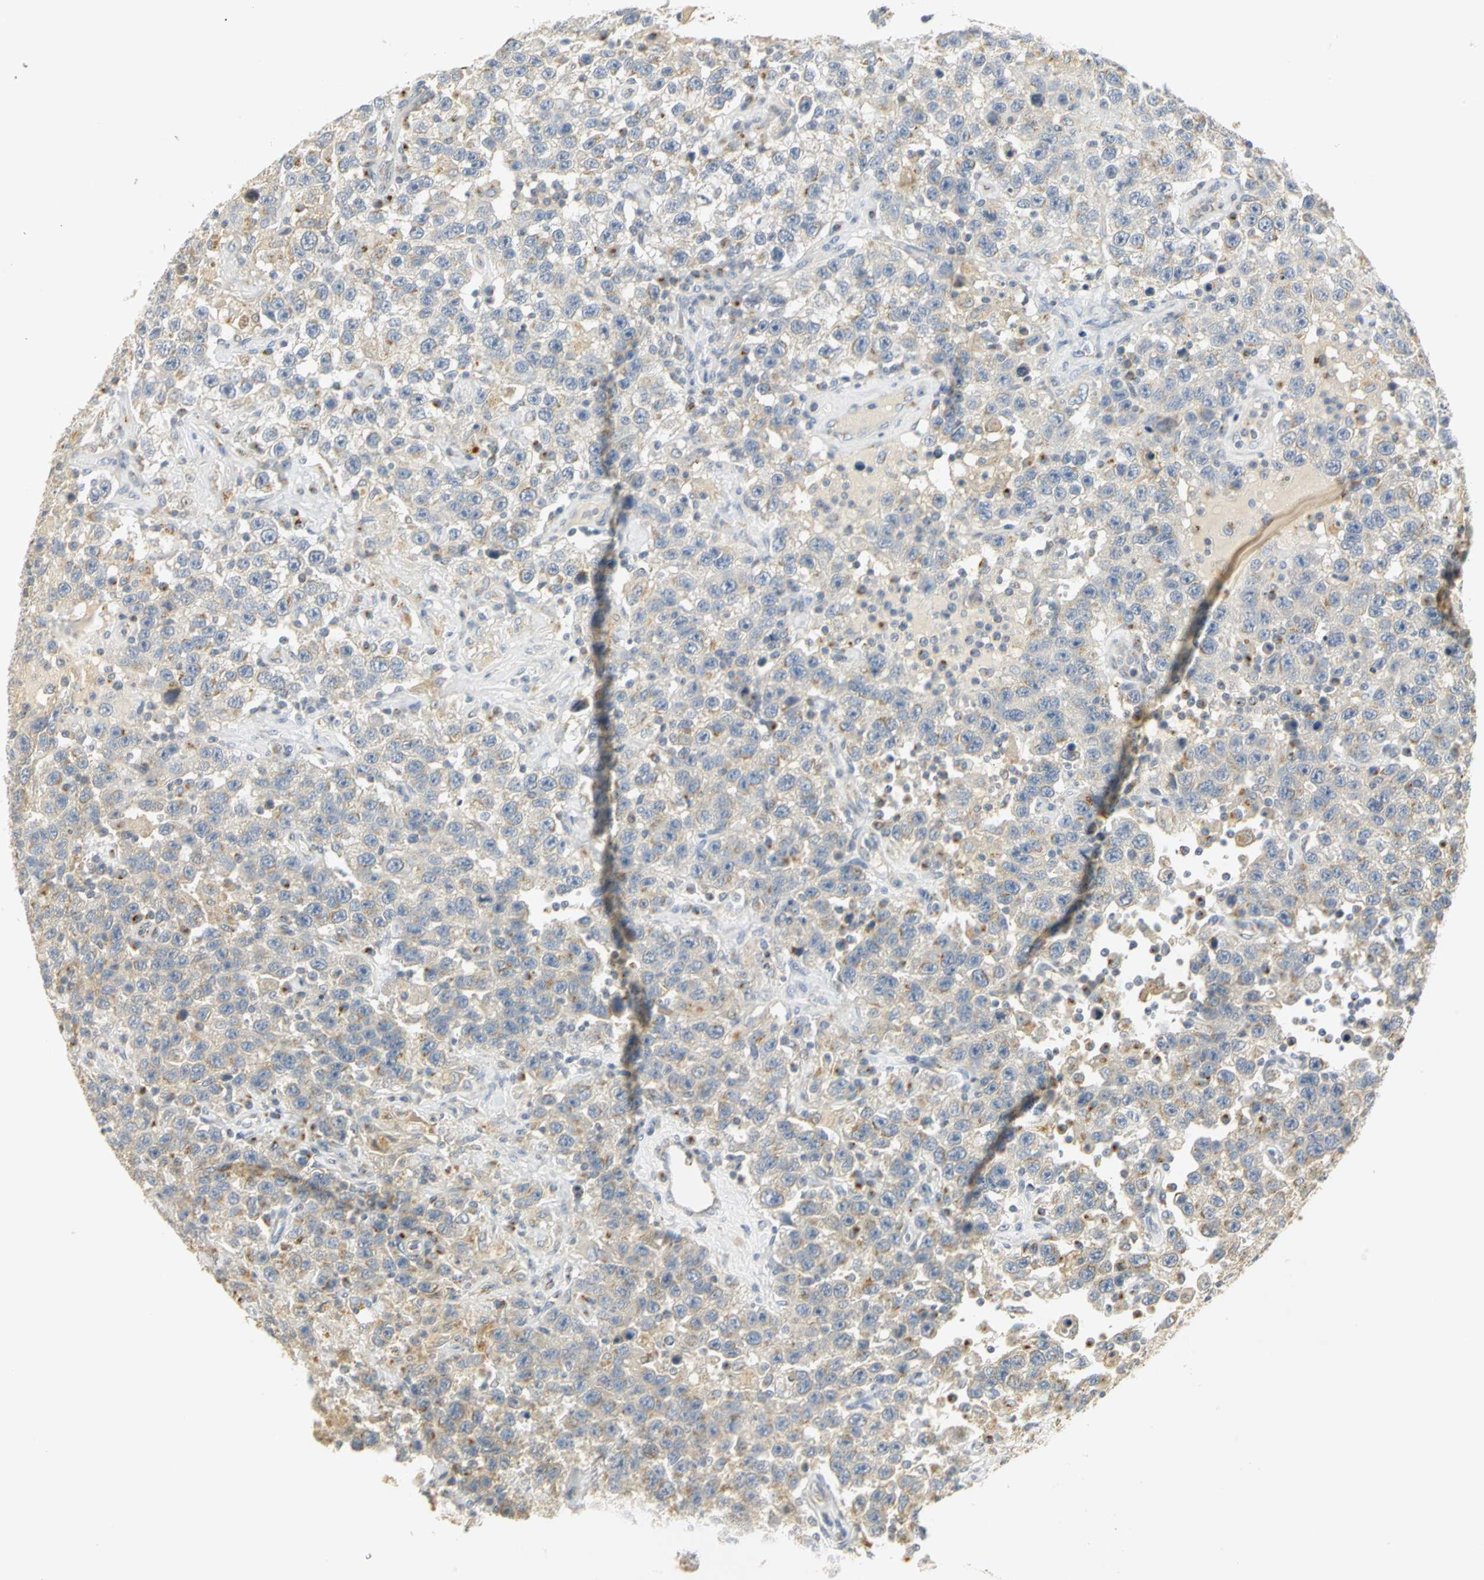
{"staining": {"intensity": "weak", "quantity": "25%-75%", "location": "cytoplasmic/membranous"}, "tissue": "testis cancer", "cell_type": "Tumor cells", "image_type": "cancer", "snomed": [{"axis": "morphology", "description": "Seminoma, NOS"}, {"axis": "topography", "description": "Testis"}], "caption": "Immunohistochemical staining of human seminoma (testis) shows low levels of weak cytoplasmic/membranous staining in approximately 25%-75% of tumor cells.", "gene": "TM9SF2", "patient": {"sex": "male", "age": 41}}